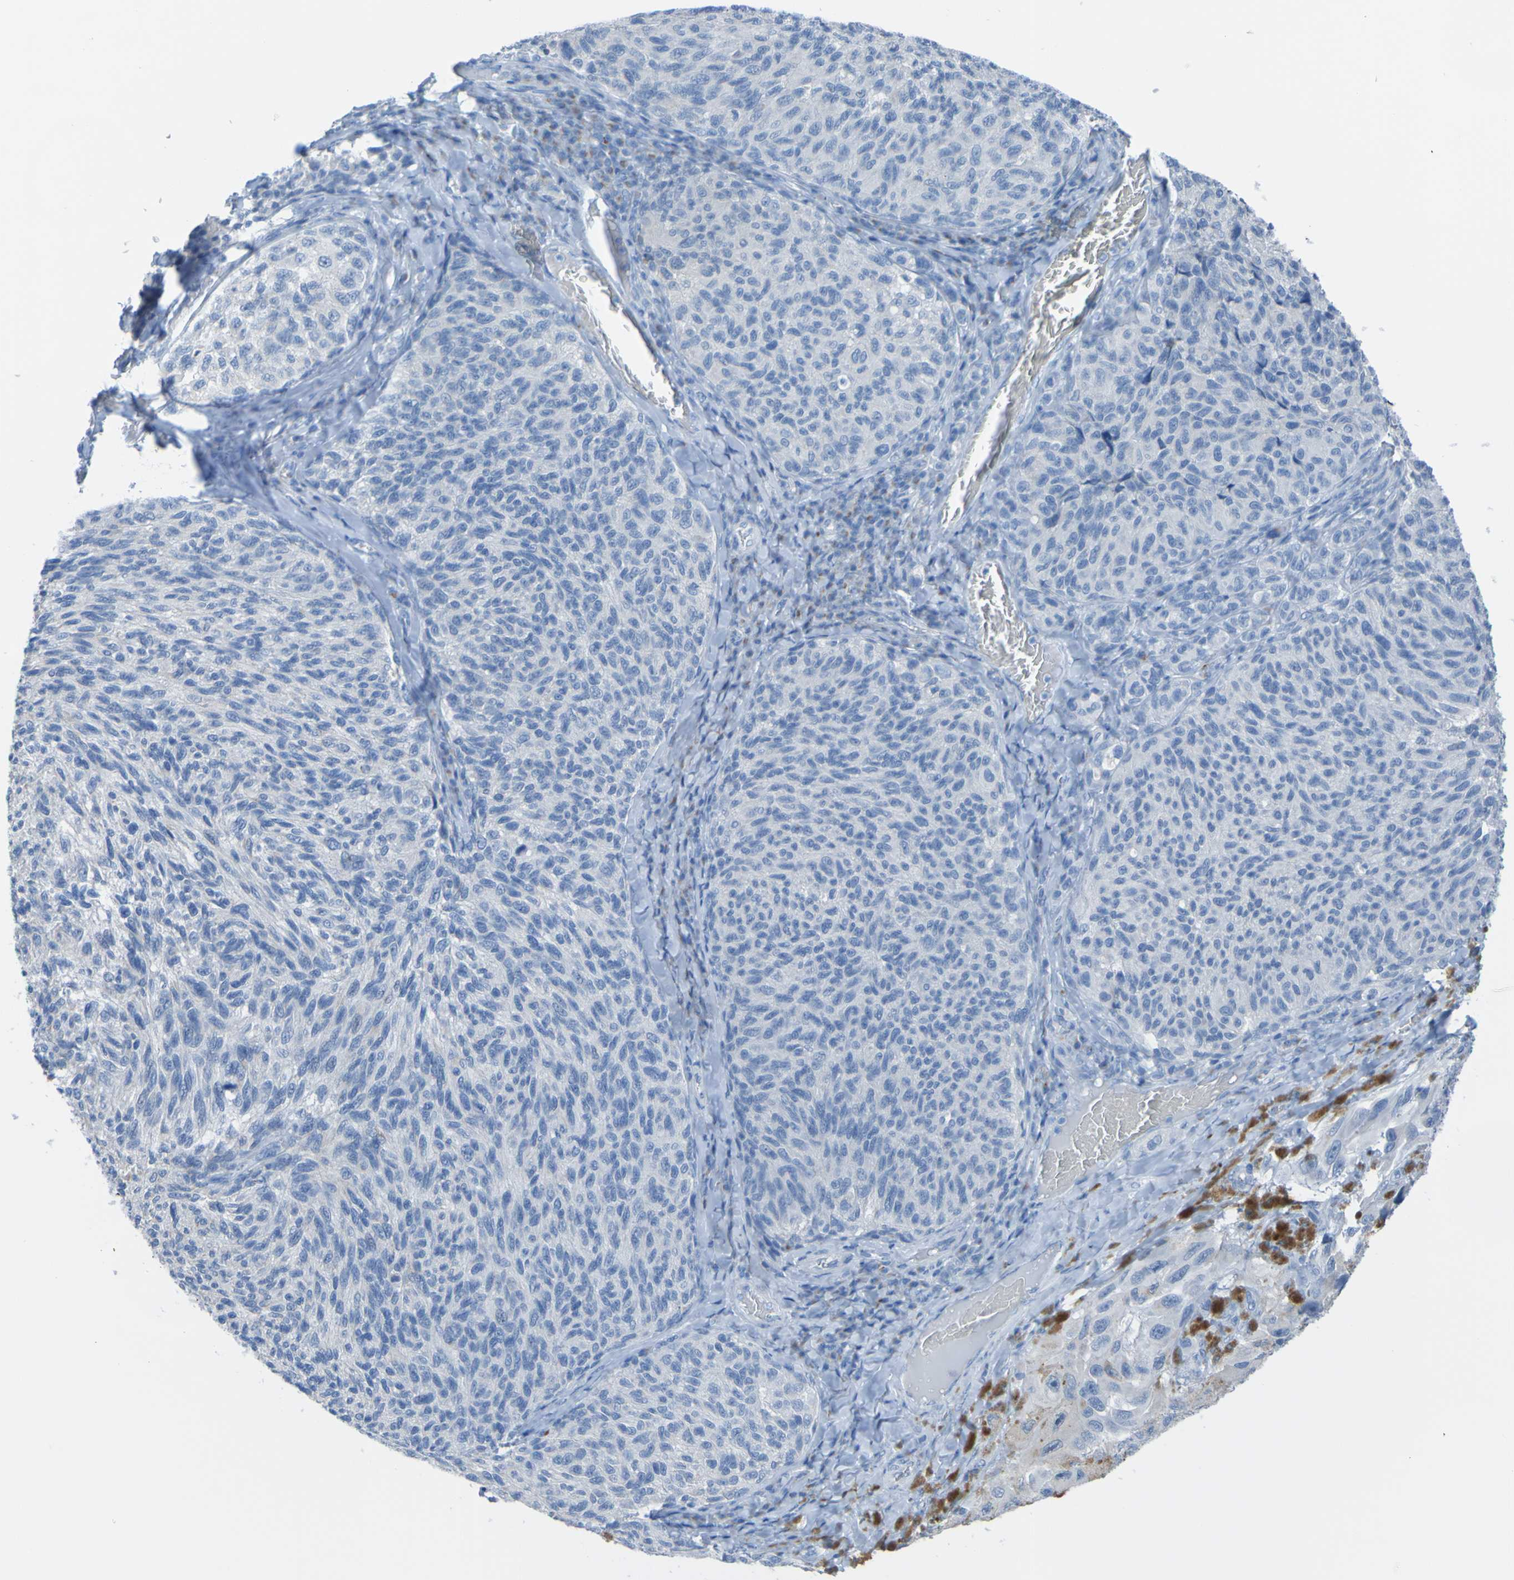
{"staining": {"intensity": "negative", "quantity": "none", "location": "none"}, "tissue": "melanoma", "cell_type": "Tumor cells", "image_type": "cancer", "snomed": [{"axis": "morphology", "description": "Malignant melanoma, NOS"}, {"axis": "topography", "description": "Skin"}], "caption": "Image shows no significant protein positivity in tumor cells of melanoma.", "gene": "ACMSD", "patient": {"sex": "female", "age": 73}}